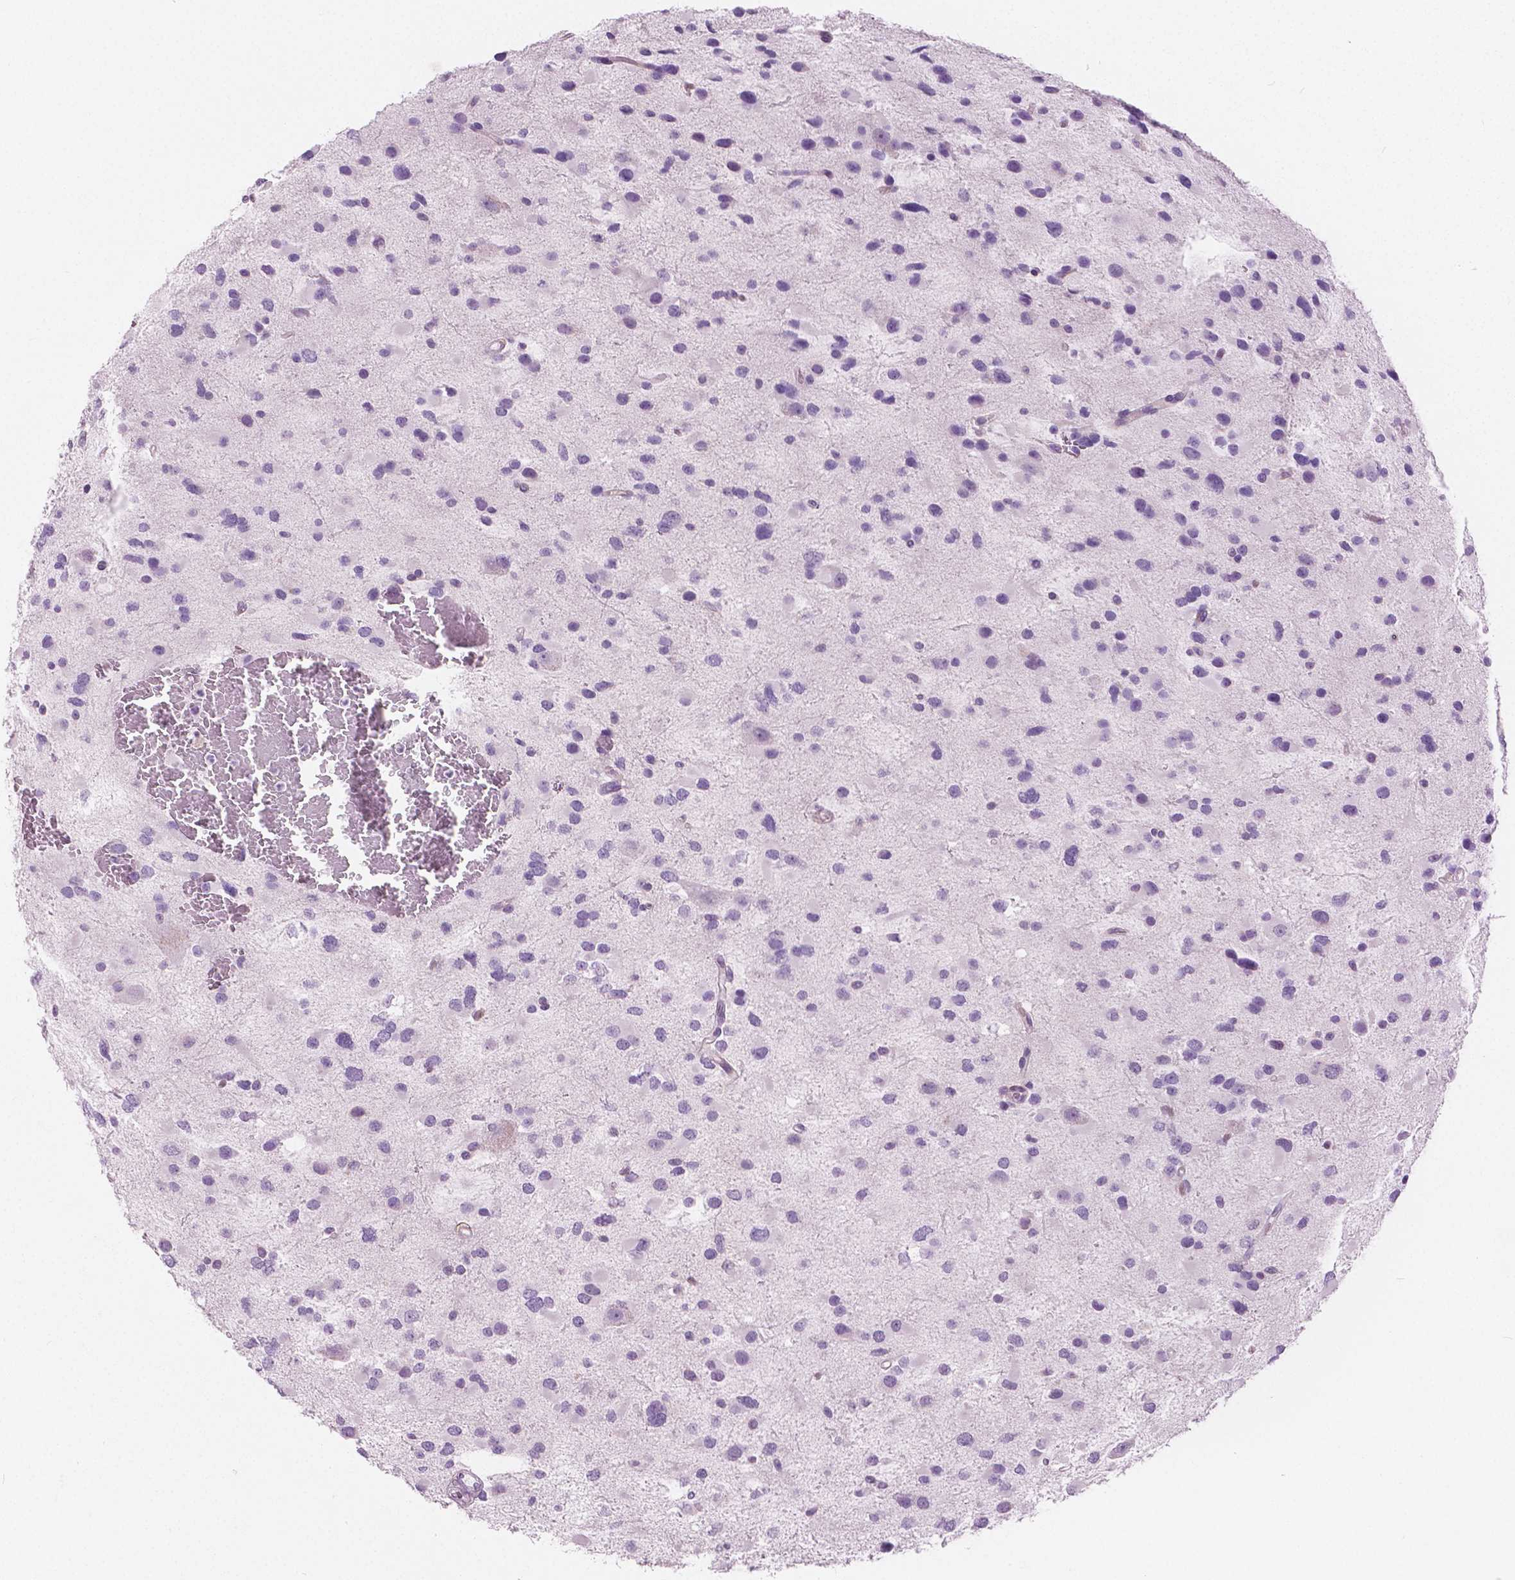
{"staining": {"intensity": "negative", "quantity": "none", "location": "none"}, "tissue": "glioma", "cell_type": "Tumor cells", "image_type": "cancer", "snomed": [{"axis": "morphology", "description": "Glioma, malignant, Low grade"}, {"axis": "topography", "description": "Brain"}], "caption": "Tumor cells show no significant protein expression in glioma. (DAB (3,3'-diaminobenzidine) immunohistochemistry (IHC) with hematoxylin counter stain).", "gene": "GALM", "patient": {"sex": "female", "age": 32}}